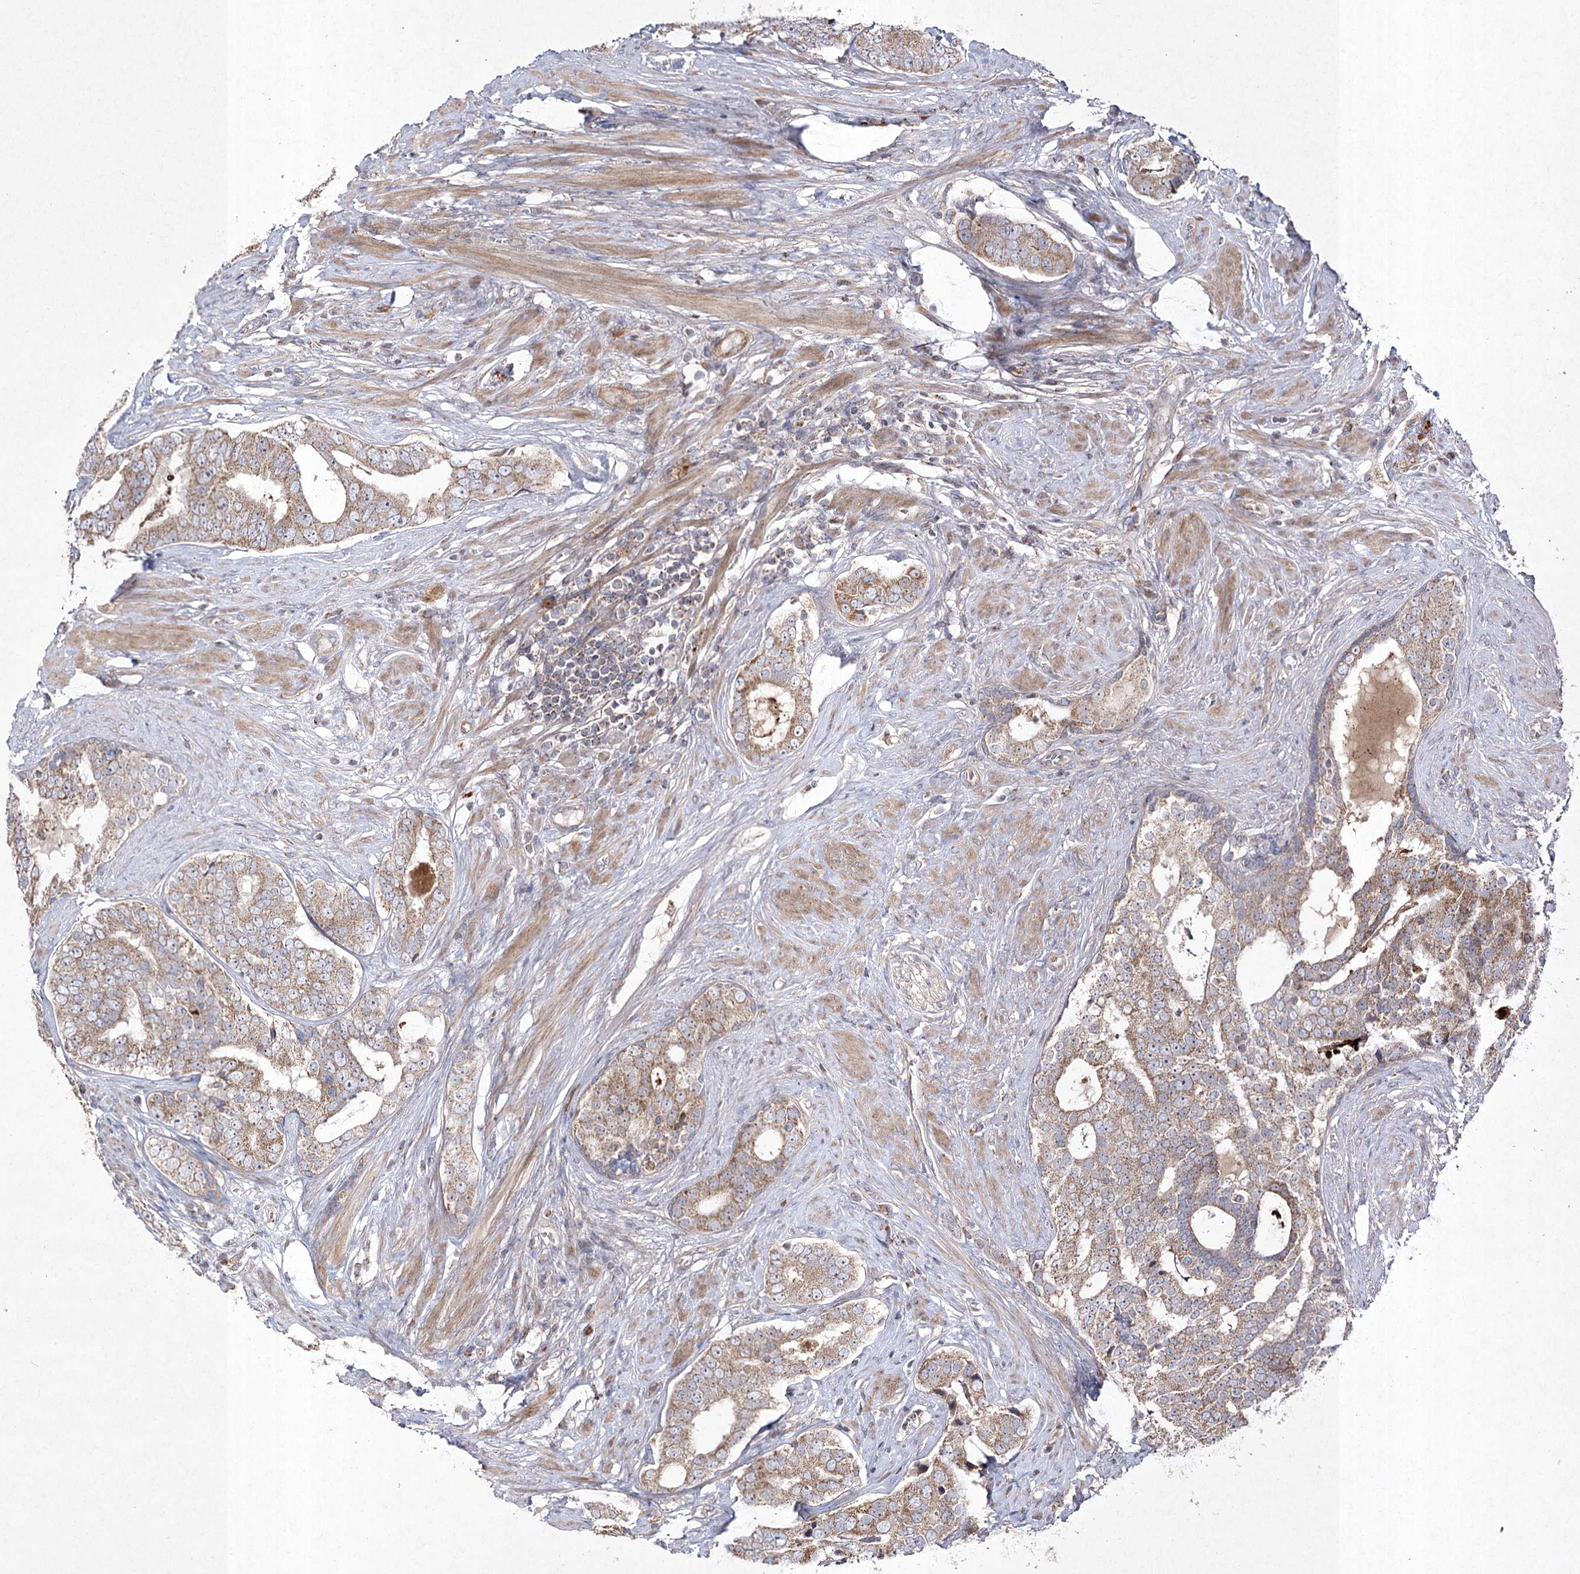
{"staining": {"intensity": "moderate", "quantity": ">75%", "location": "cytoplasmic/membranous"}, "tissue": "prostate cancer", "cell_type": "Tumor cells", "image_type": "cancer", "snomed": [{"axis": "morphology", "description": "Adenocarcinoma, High grade"}, {"axis": "topography", "description": "Prostate"}], "caption": "This is an image of immunohistochemistry (IHC) staining of prostate adenocarcinoma (high-grade), which shows moderate positivity in the cytoplasmic/membranous of tumor cells.", "gene": "FANCL", "patient": {"sex": "male", "age": 56}}